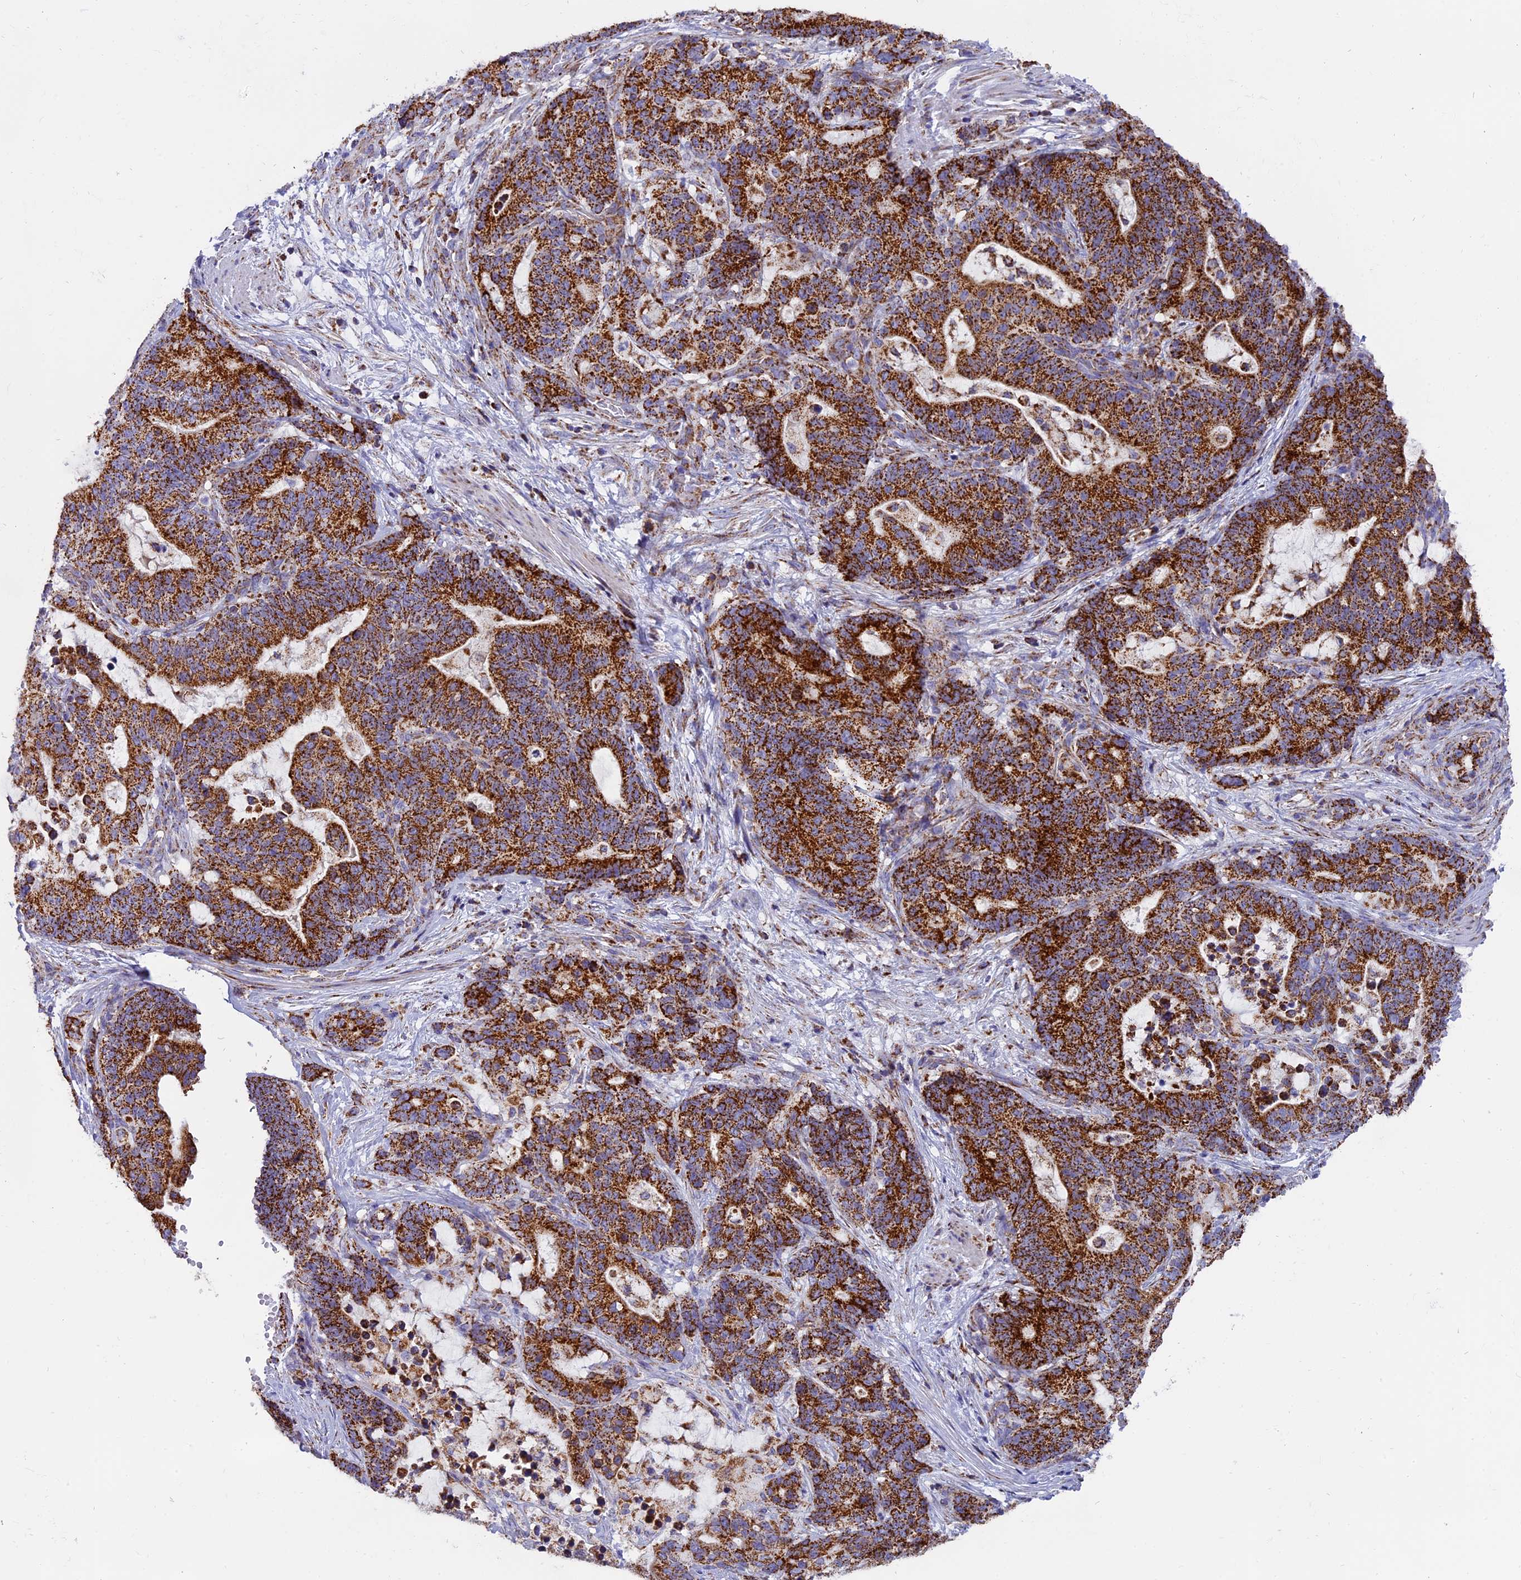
{"staining": {"intensity": "strong", "quantity": ">75%", "location": "cytoplasmic/membranous"}, "tissue": "stomach cancer", "cell_type": "Tumor cells", "image_type": "cancer", "snomed": [{"axis": "morphology", "description": "Normal tissue, NOS"}, {"axis": "morphology", "description": "Adenocarcinoma, NOS"}, {"axis": "topography", "description": "Stomach"}], "caption": "Human stomach cancer stained with a brown dye reveals strong cytoplasmic/membranous positive positivity in approximately >75% of tumor cells.", "gene": "MRPS34", "patient": {"sex": "female", "age": 64}}